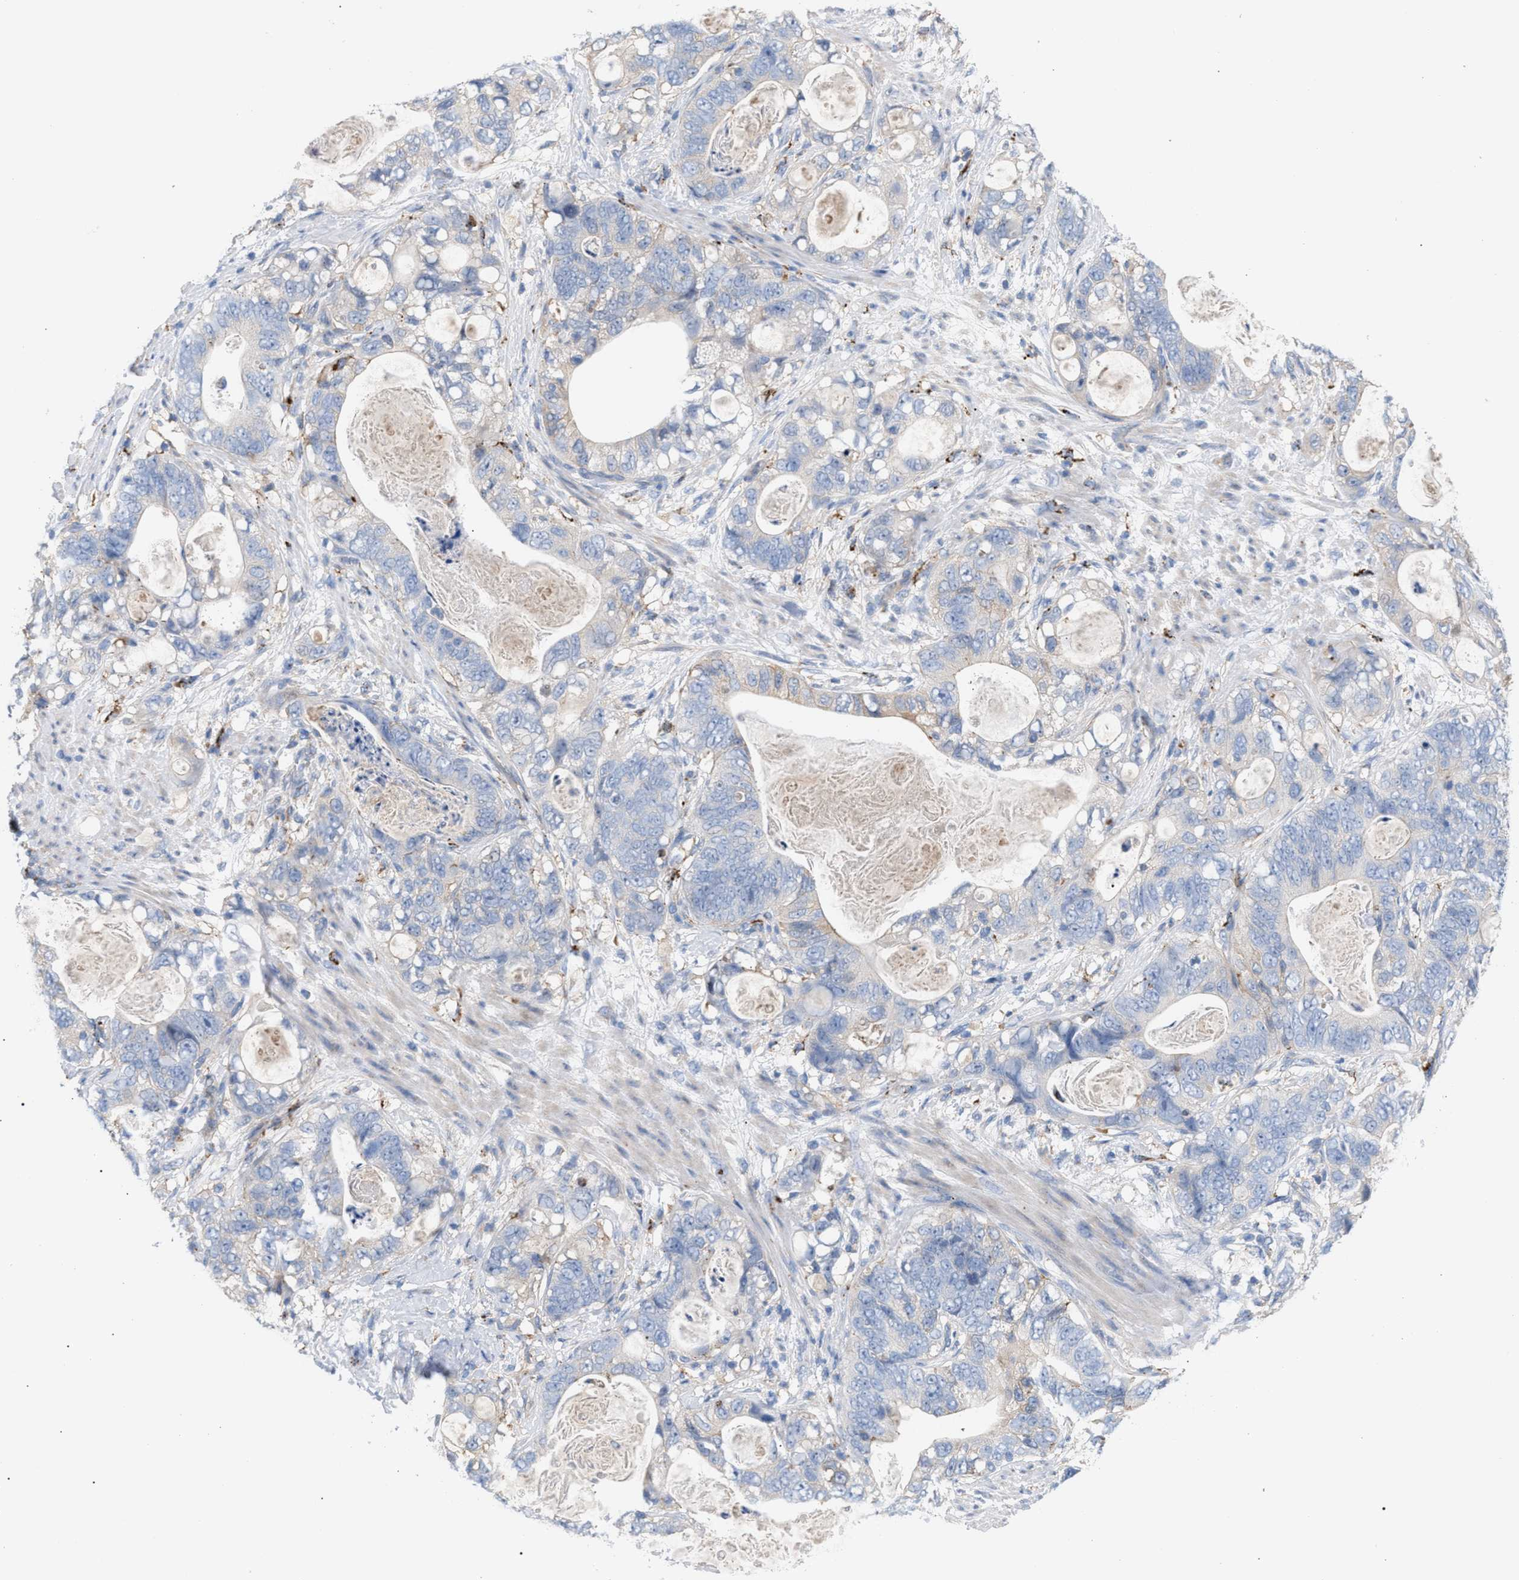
{"staining": {"intensity": "weak", "quantity": "<25%", "location": "cytoplasmic/membranous"}, "tissue": "stomach cancer", "cell_type": "Tumor cells", "image_type": "cancer", "snomed": [{"axis": "morphology", "description": "Normal tissue, NOS"}, {"axis": "morphology", "description": "Adenocarcinoma, NOS"}, {"axis": "topography", "description": "Stomach"}], "caption": "High power microscopy image of an immunohistochemistry micrograph of adenocarcinoma (stomach), revealing no significant staining in tumor cells.", "gene": "MBTD1", "patient": {"sex": "female", "age": 89}}